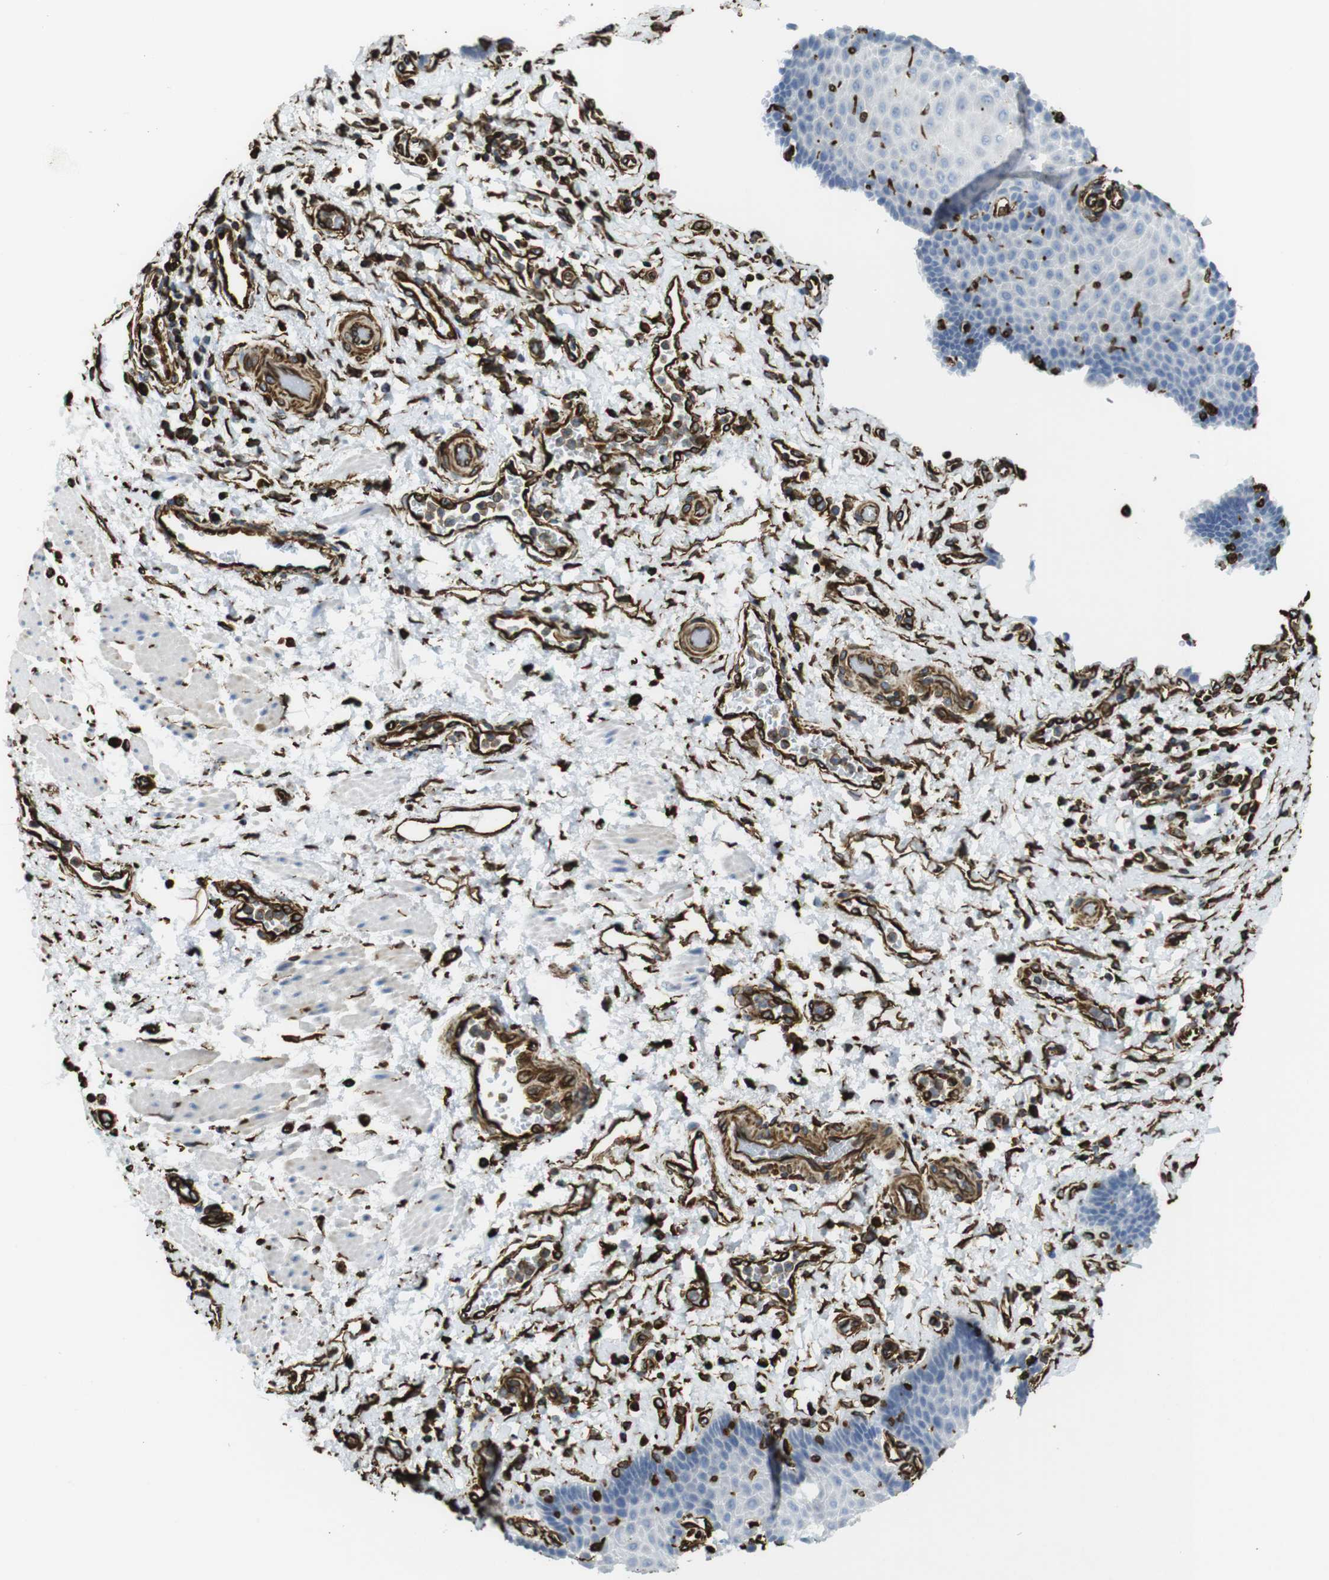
{"staining": {"intensity": "negative", "quantity": "none", "location": "none"}, "tissue": "esophagus", "cell_type": "Squamous epithelial cells", "image_type": "normal", "snomed": [{"axis": "morphology", "description": "Normal tissue, NOS"}, {"axis": "topography", "description": "Esophagus"}], "caption": "IHC histopathology image of normal human esophagus stained for a protein (brown), which demonstrates no staining in squamous epithelial cells.", "gene": "RALGPS1", "patient": {"sex": "male", "age": 54}}